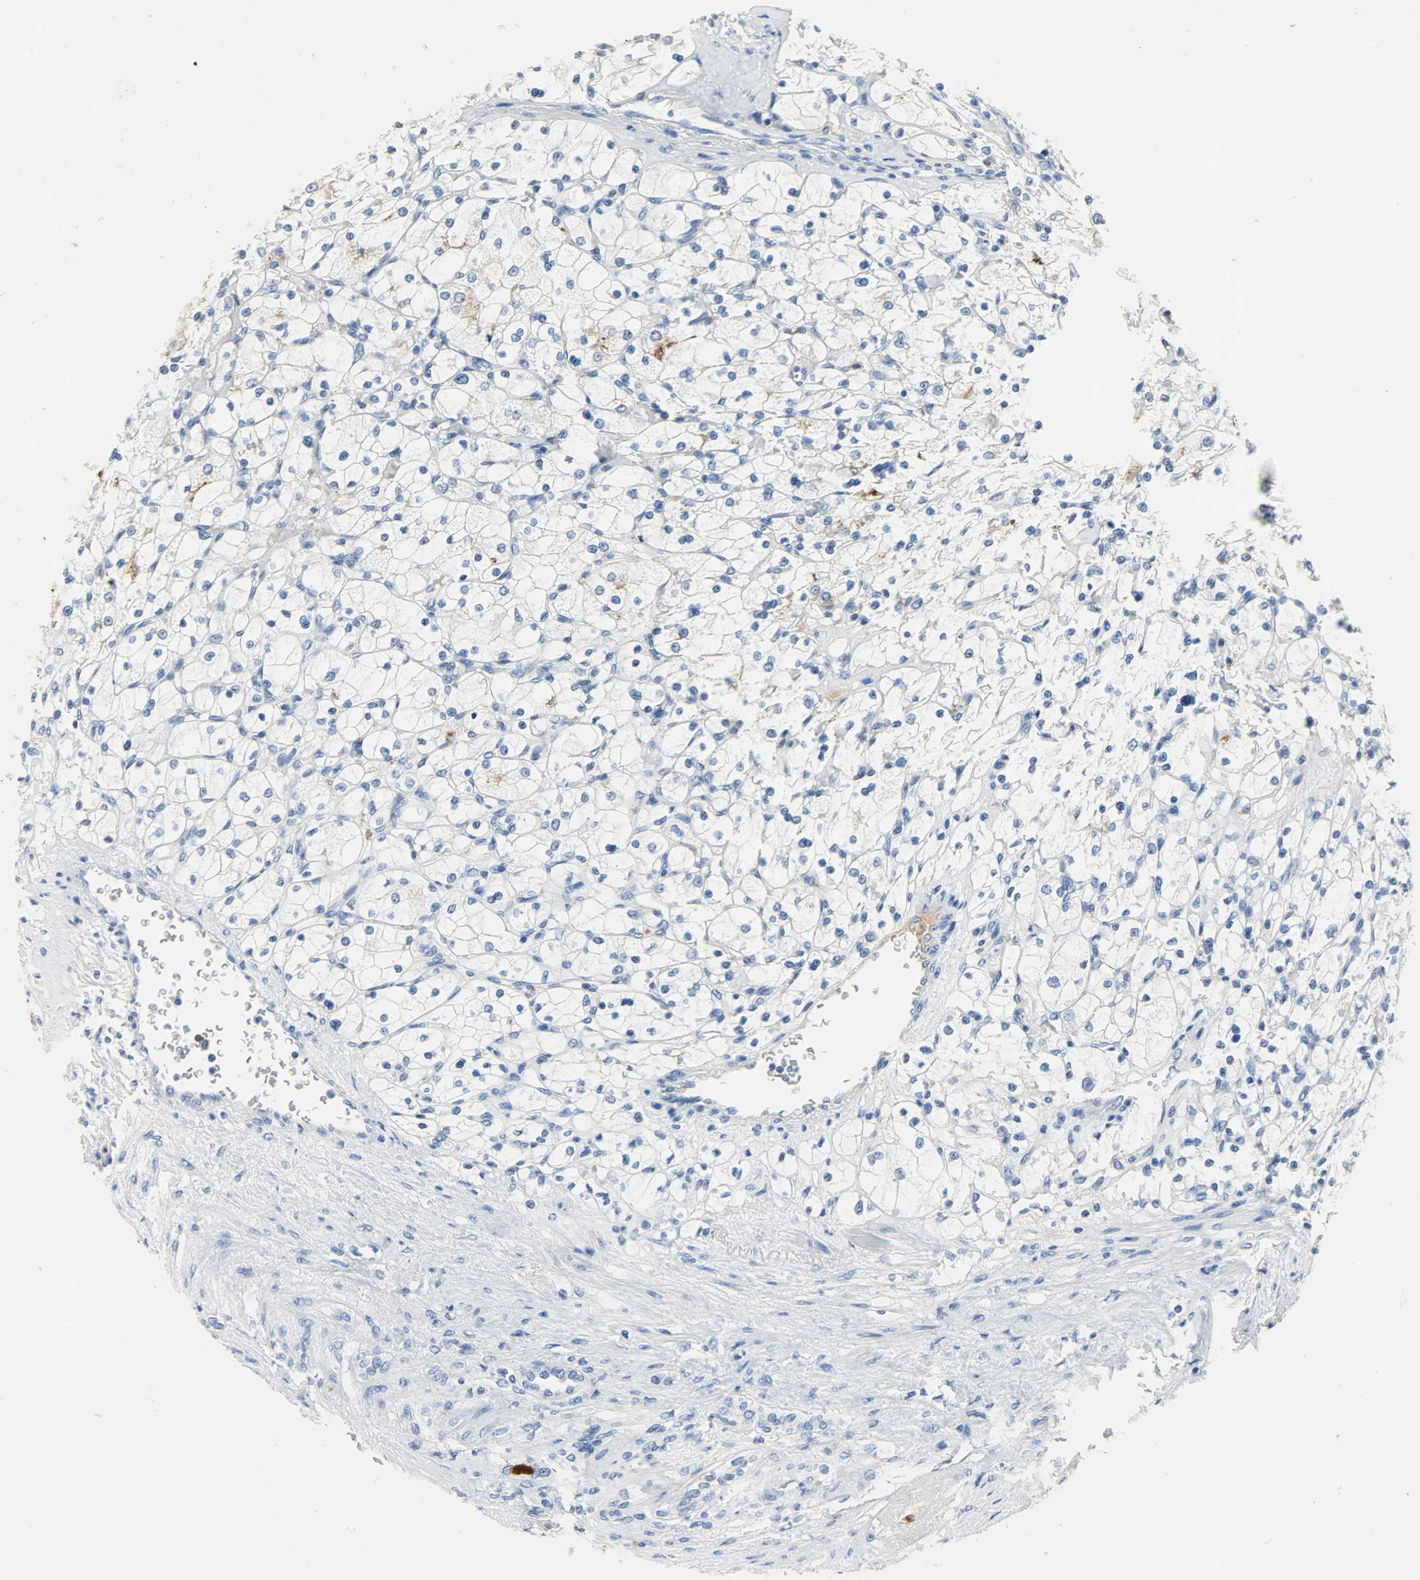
{"staining": {"intensity": "negative", "quantity": "none", "location": "none"}, "tissue": "renal cancer", "cell_type": "Tumor cells", "image_type": "cancer", "snomed": [{"axis": "morphology", "description": "Adenocarcinoma, NOS"}, {"axis": "topography", "description": "Kidney"}], "caption": "The photomicrograph reveals no significant staining in tumor cells of adenocarcinoma (renal).", "gene": "CRP", "patient": {"sex": "female", "age": 83}}